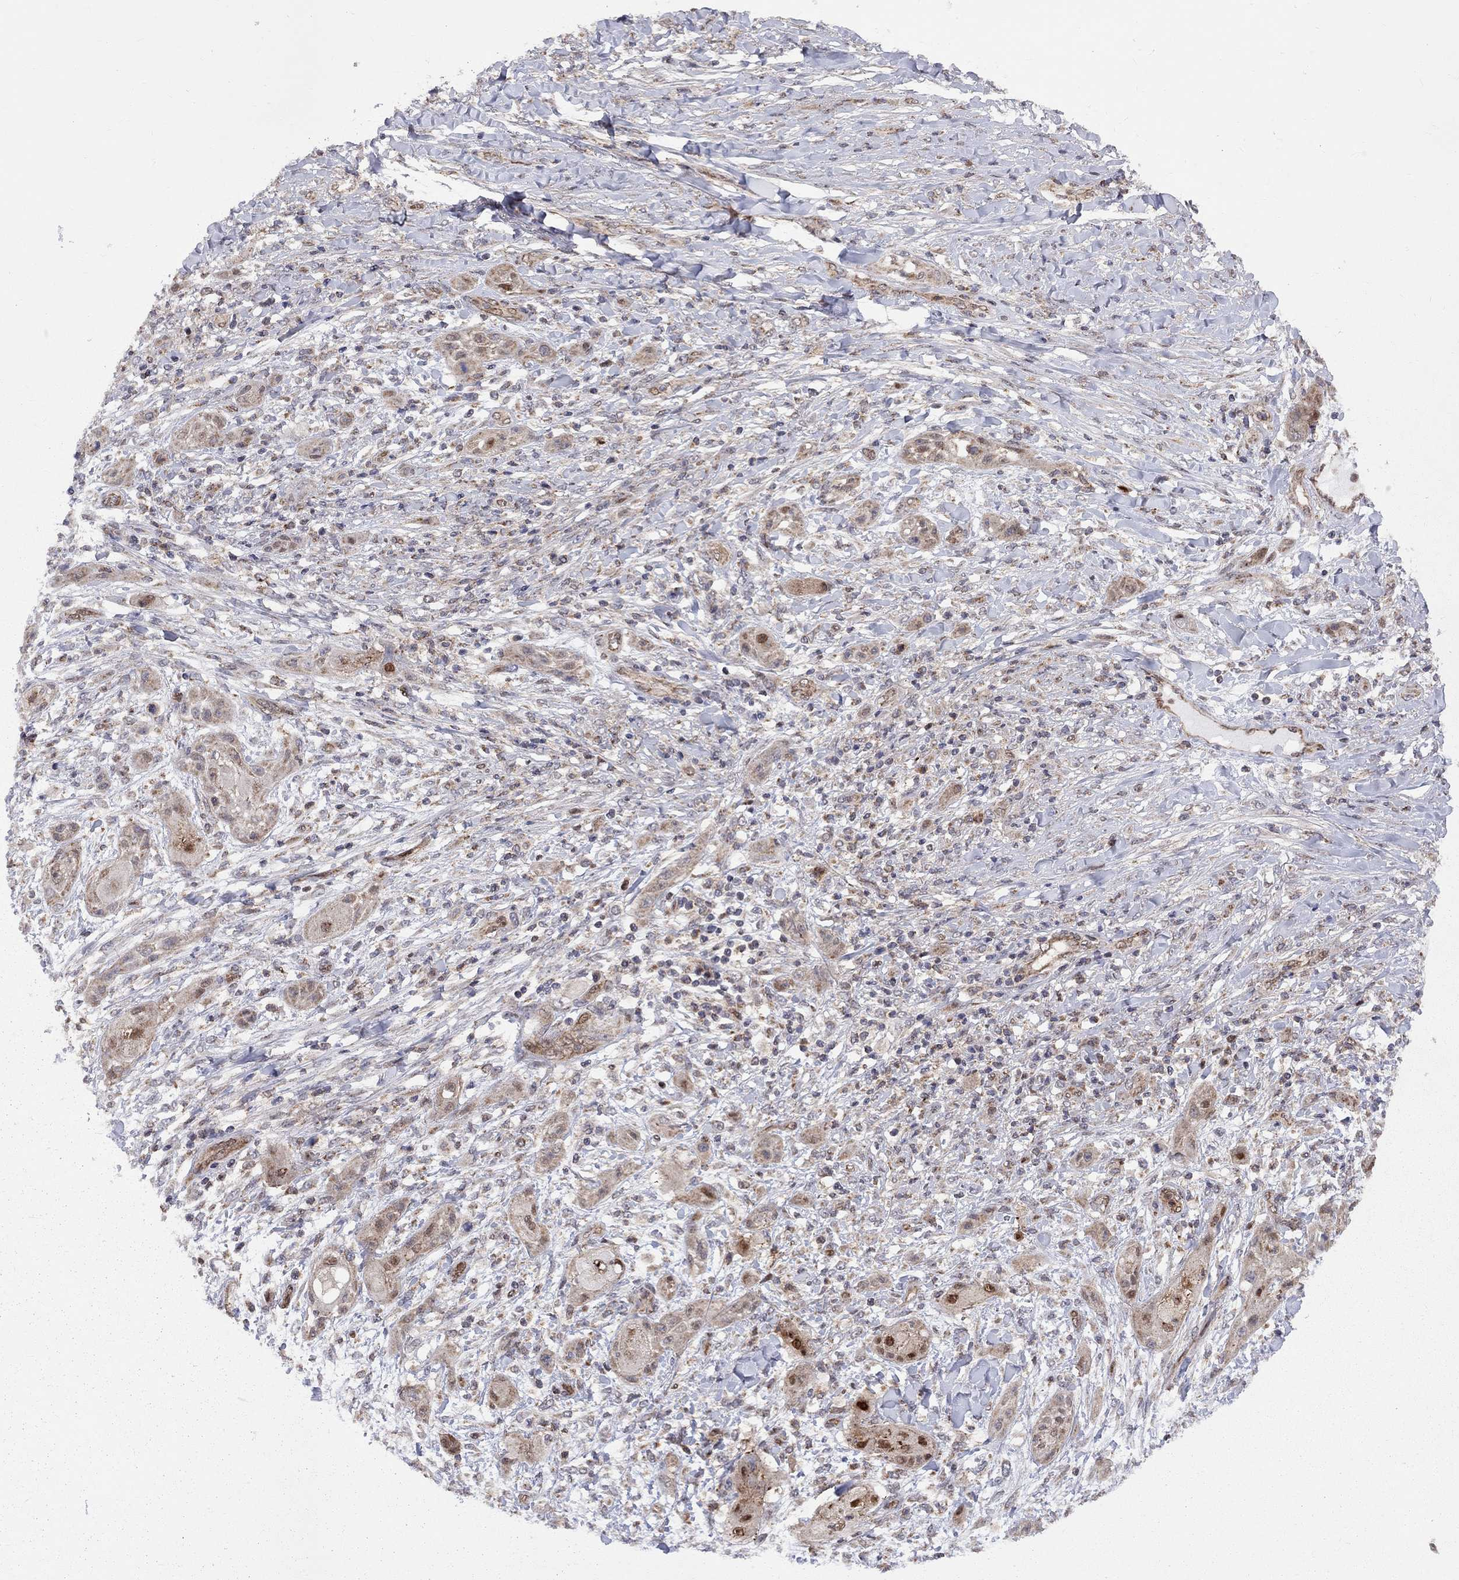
{"staining": {"intensity": "strong", "quantity": "25%-75%", "location": "cytoplasmic/membranous,nuclear"}, "tissue": "skin cancer", "cell_type": "Tumor cells", "image_type": "cancer", "snomed": [{"axis": "morphology", "description": "Squamous cell carcinoma, NOS"}, {"axis": "topography", "description": "Skin"}], "caption": "High-power microscopy captured an immunohistochemistry photomicrograph of skin squamous cell carcinoma, revealing strong cytoplasmic/membranous and nuclear positivity in approximately 25%-75% of tumor cells. Nuclei are stained in blue.", "gene": "ELOB", "patient": {"sex": "male", "age": 62}}